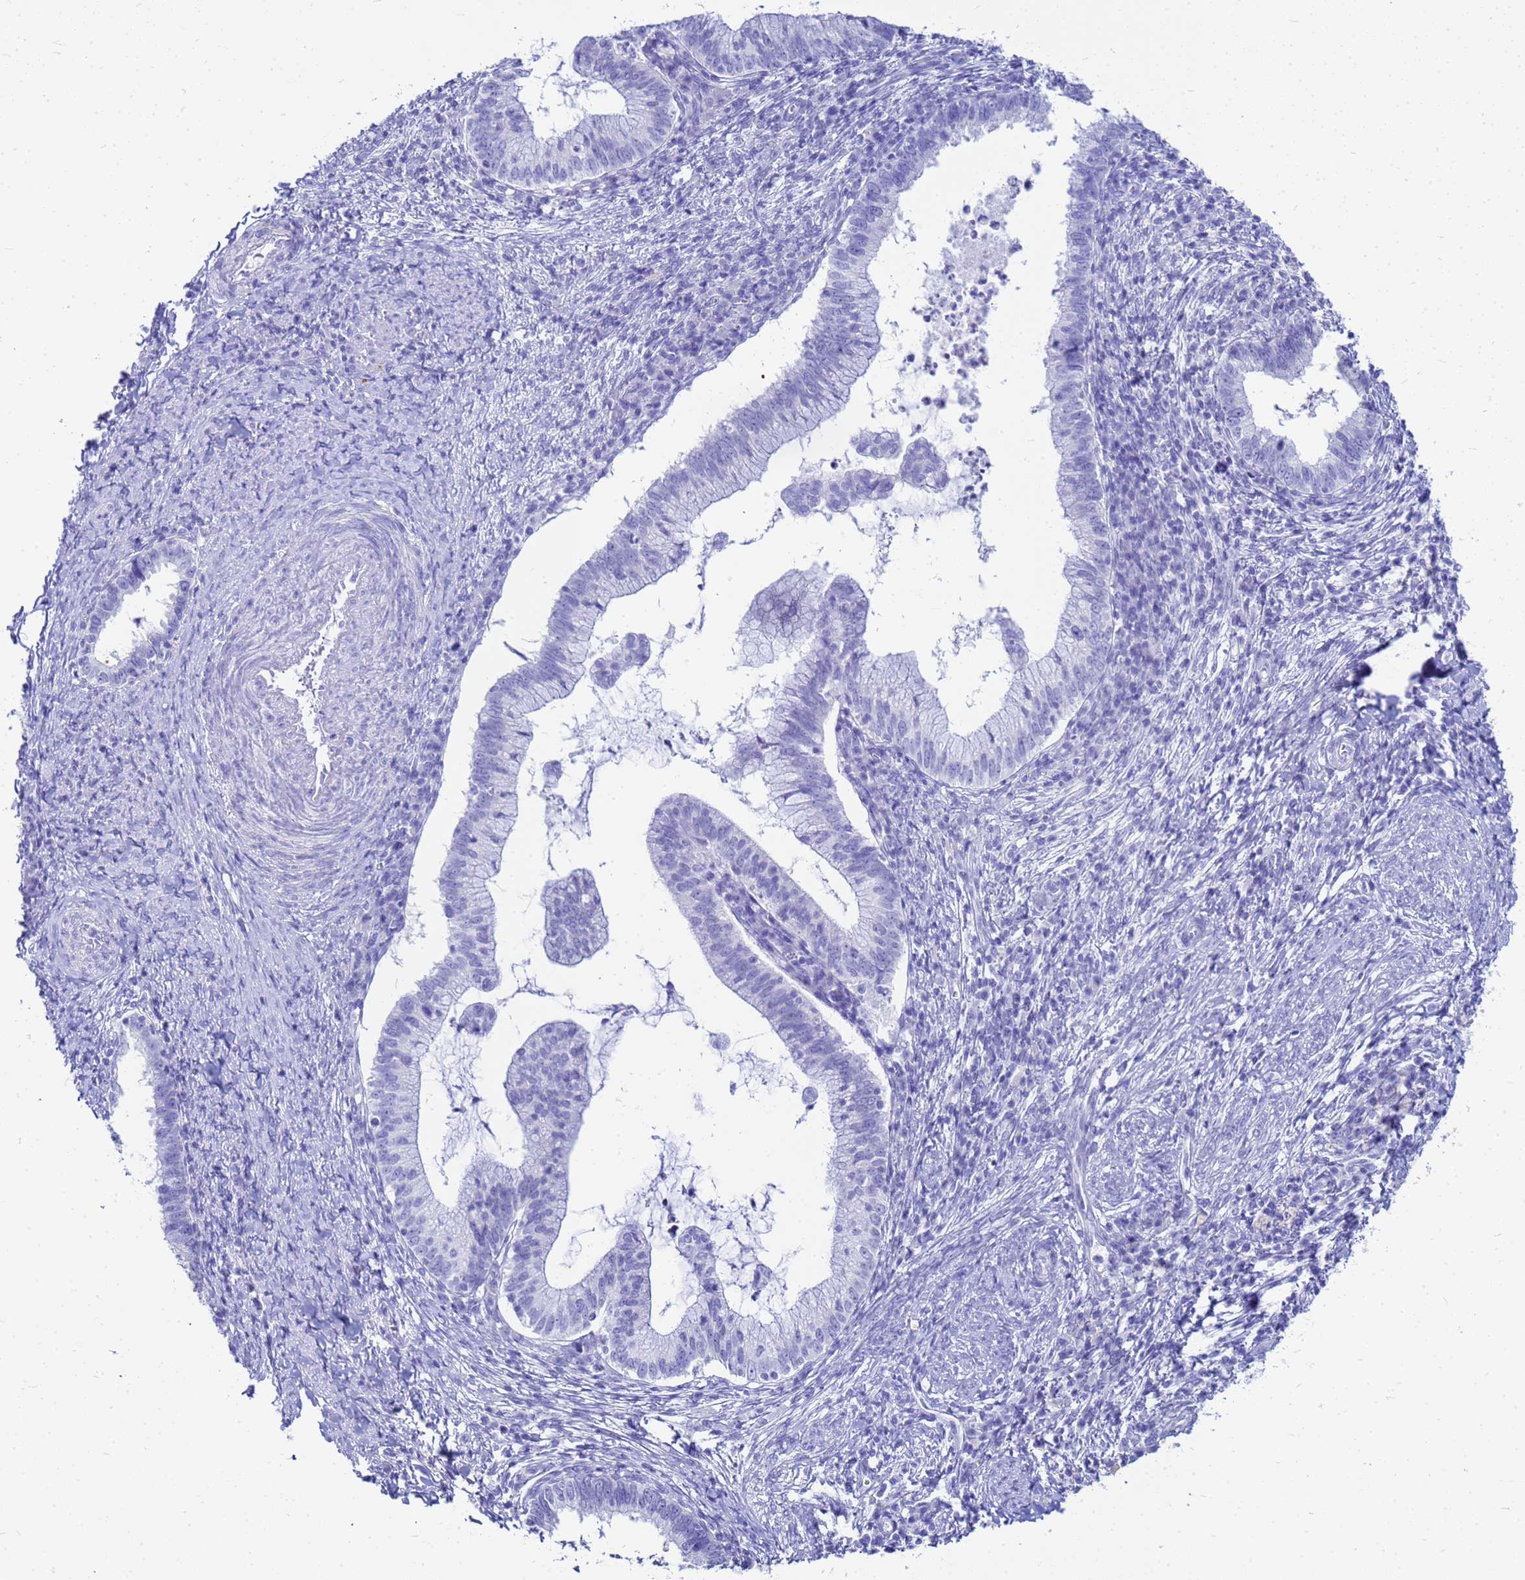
{"staining": {"intensity": "negative", "quantity": "none", "location": "none"}, "tissue": "cervical cancer", "cell_type": "Tumor cells", "image_type": "cancer", "snomed": [{"axis": "morphology", "description": "Adenocarcinoma, NOS"}, {"axis": "topography", "description": "Cervix"}], "caption": "Histopathology image shows no protein expression in tumor cells of cervical adenocarcinoma tissue.", "gene": "CKB", "patient": {"sex": "female", "age": 36}}